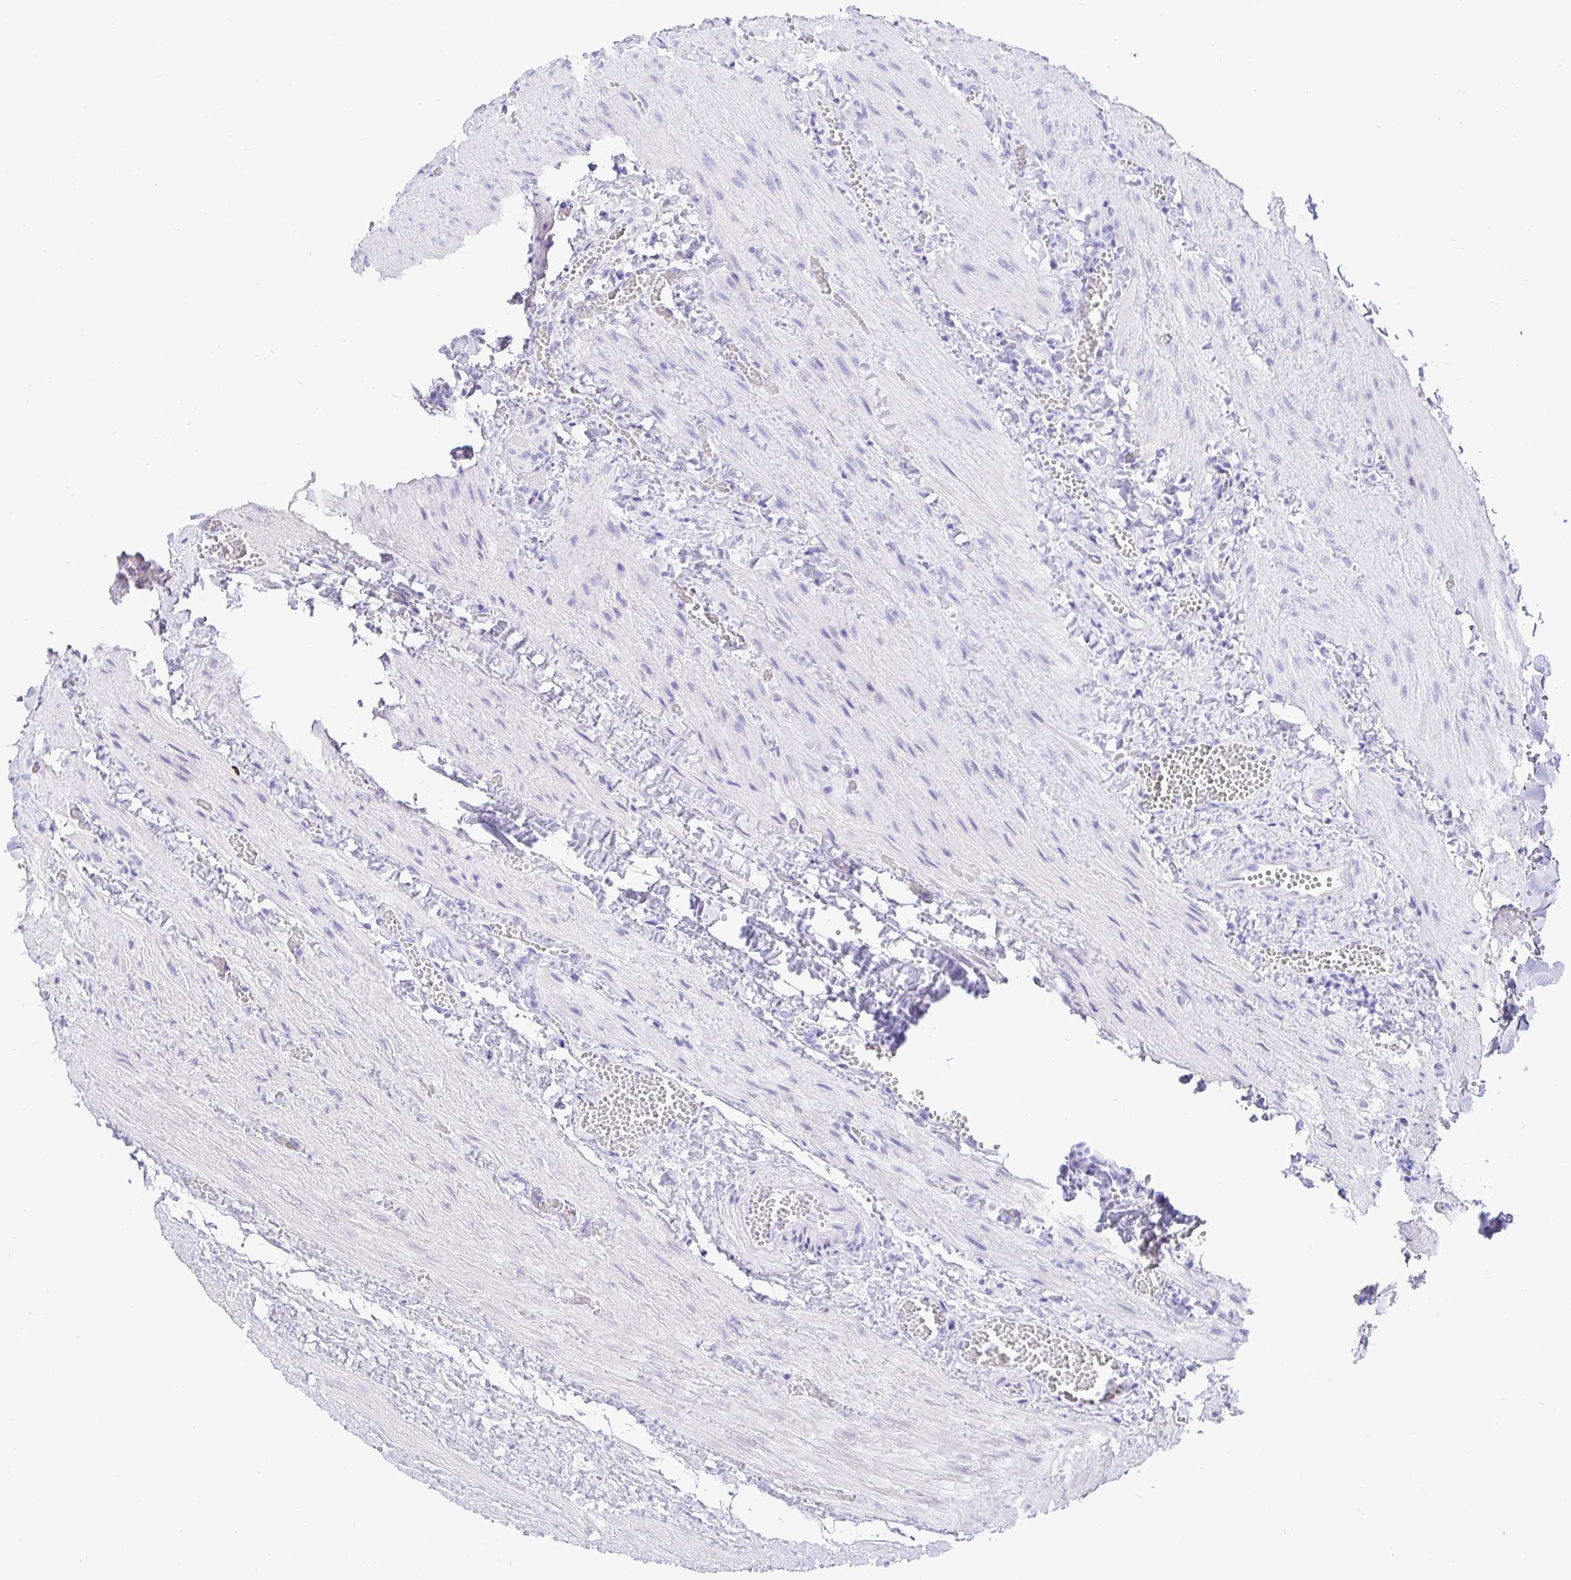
{"staining": {"intensity": "negative", "quantity": "none", "location": "none"}, "tissue": "gallbladder", "cell_type": "Glandular cells", "image_type": "normal", "snomed": [{"axis": "morphology", "description": "Normal tissue, NOS"}, {"axis": "topography", "description": "Gallbladder"}], "caption": "Gallbladder stained for a protein using immunohistochemistry demonstrates no staining glandular cells.", "gene": "EZHIP", "patient": {"sex": "male", "age": 17}}